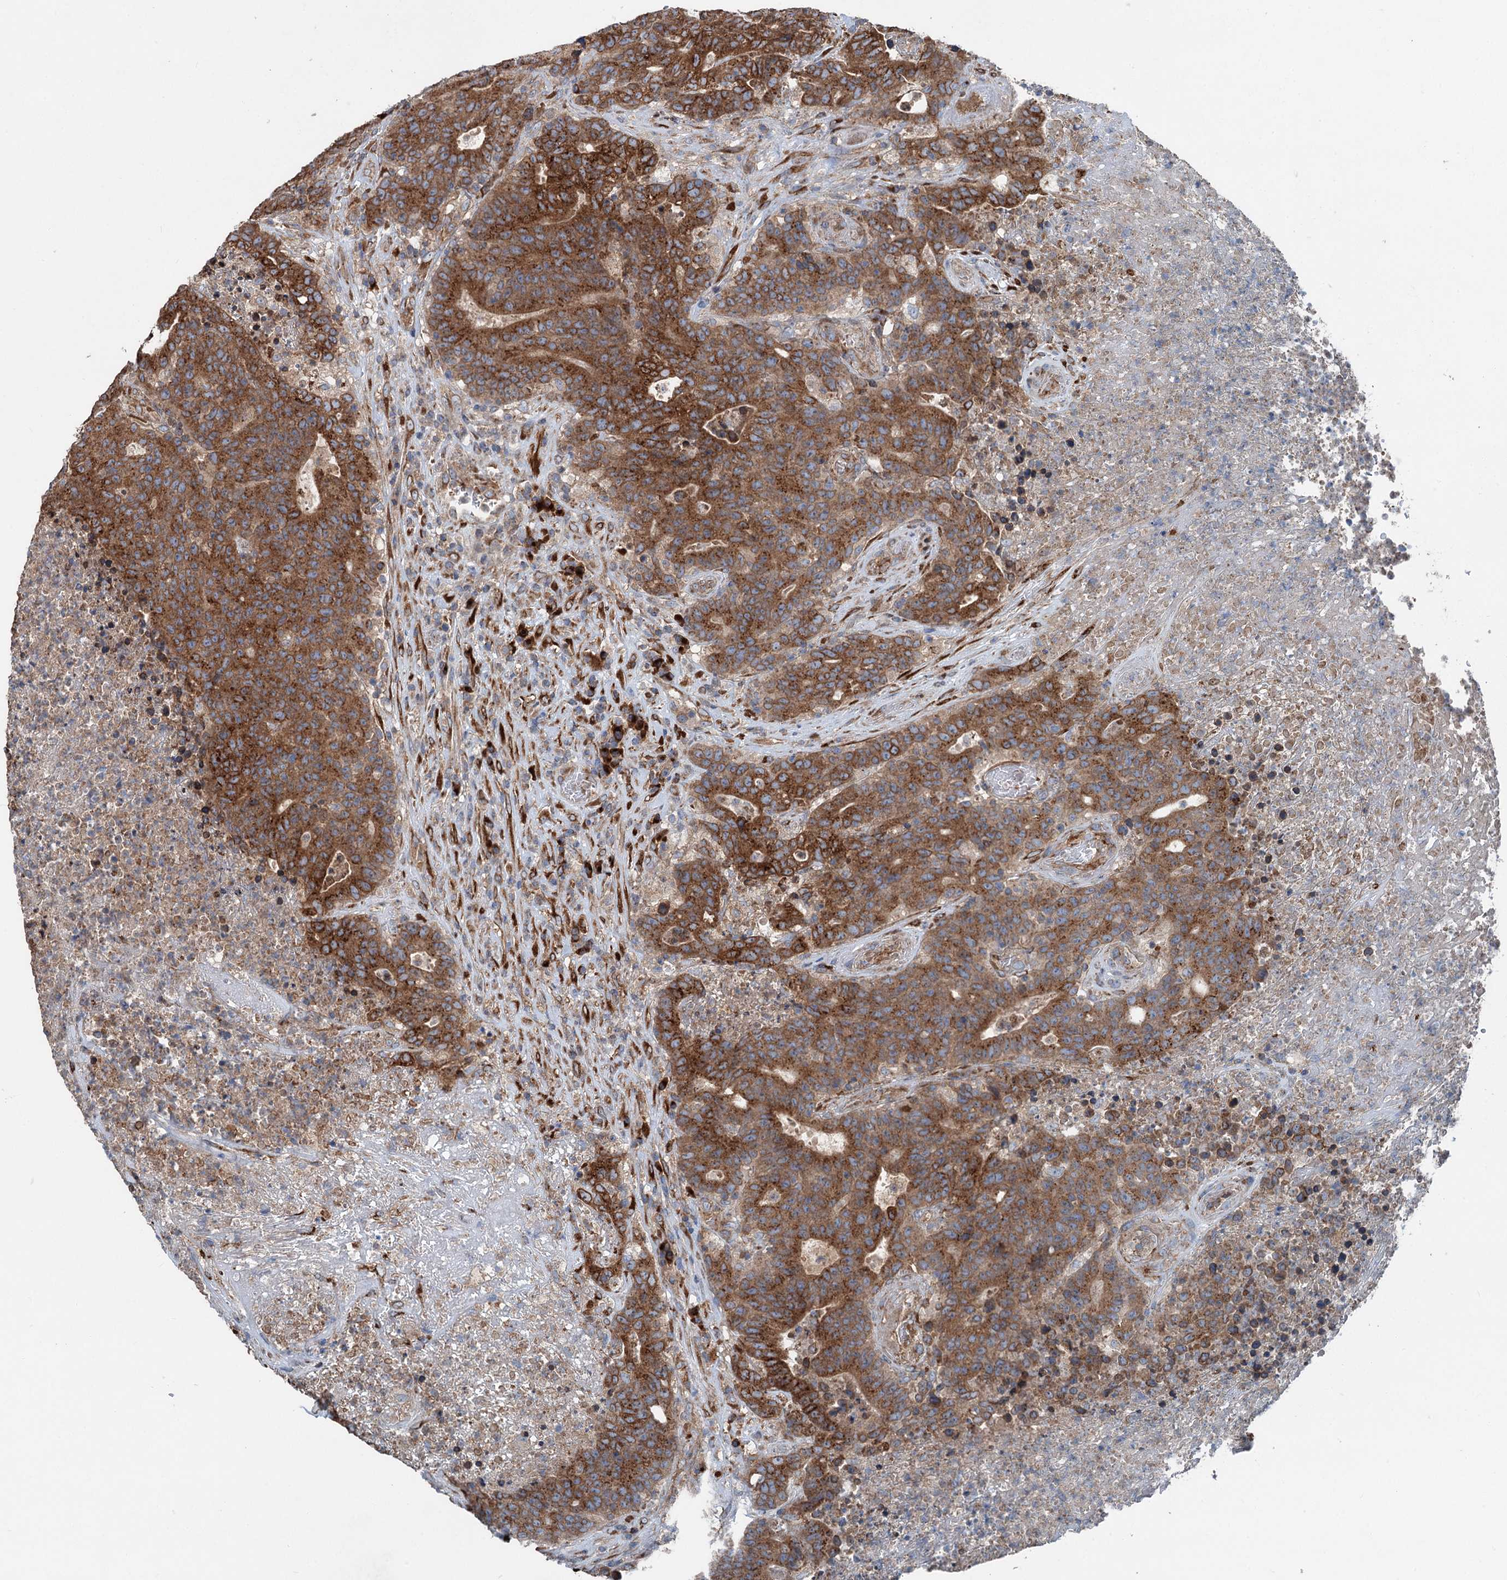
{"staining": {"intensity": "strong", "quantity": ">75%", "location": "cytoplasmic/membranous"}, "tissue": "colorectal cancer", "cell_type": "Tumor cells", "image_type": "cancer", "snomed": [{"axis": "morphology", "description": "Adenocarcinoma, NOS"}, {"axis": "topography", "description": "Colon"}], "caption": "IHC photomicrograph of adenocarcinoma (colorectal) stained for a protein (brown), which displays high levels of strong cytoplasmic/membranous positivity in about >75% of tumor cells.", "gene": "CALCOCO1", "patient": {"sex": "female", "age": 75}}